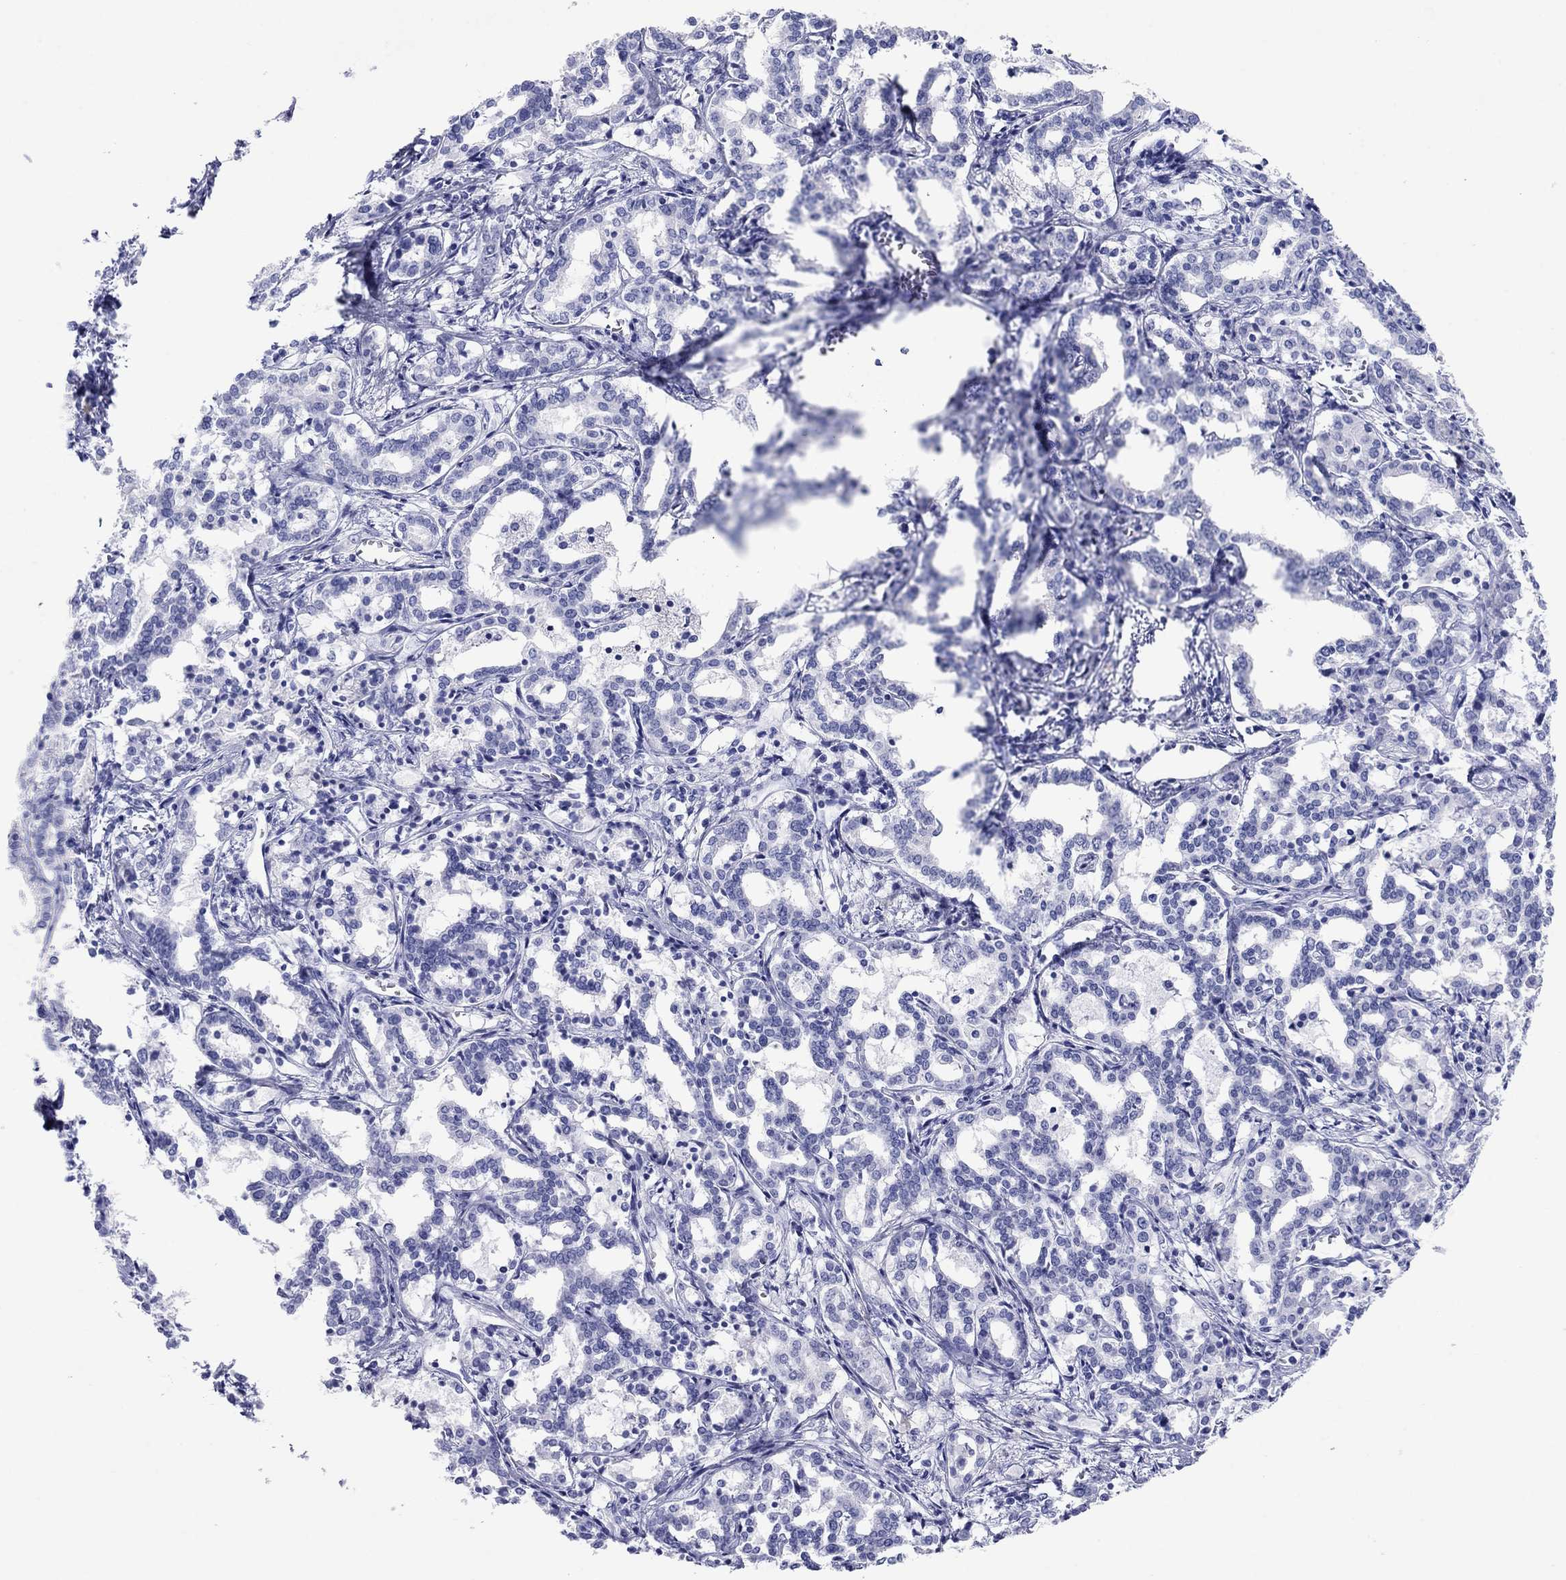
{"staining": {"intensity": "negative", "quantity": "none", "location": "none"}, "tissue": "liver cancer", "cell_type": "Tumor cells", "image_type": "cancer", "snomed": [{"axis": "morphology", "description": "Cholangiocarcinoma"}, {"axis": "topography", "description": "Liver"}], "caption": "A high-resolution micrograph shows immunohistochemistry (IHC) staining of cholangiocarcinoma (liver), which exhibits no significant positivity in tumor cells.", "gene": "ATP4A", "patient": {"sex": "female", "age": 47}}